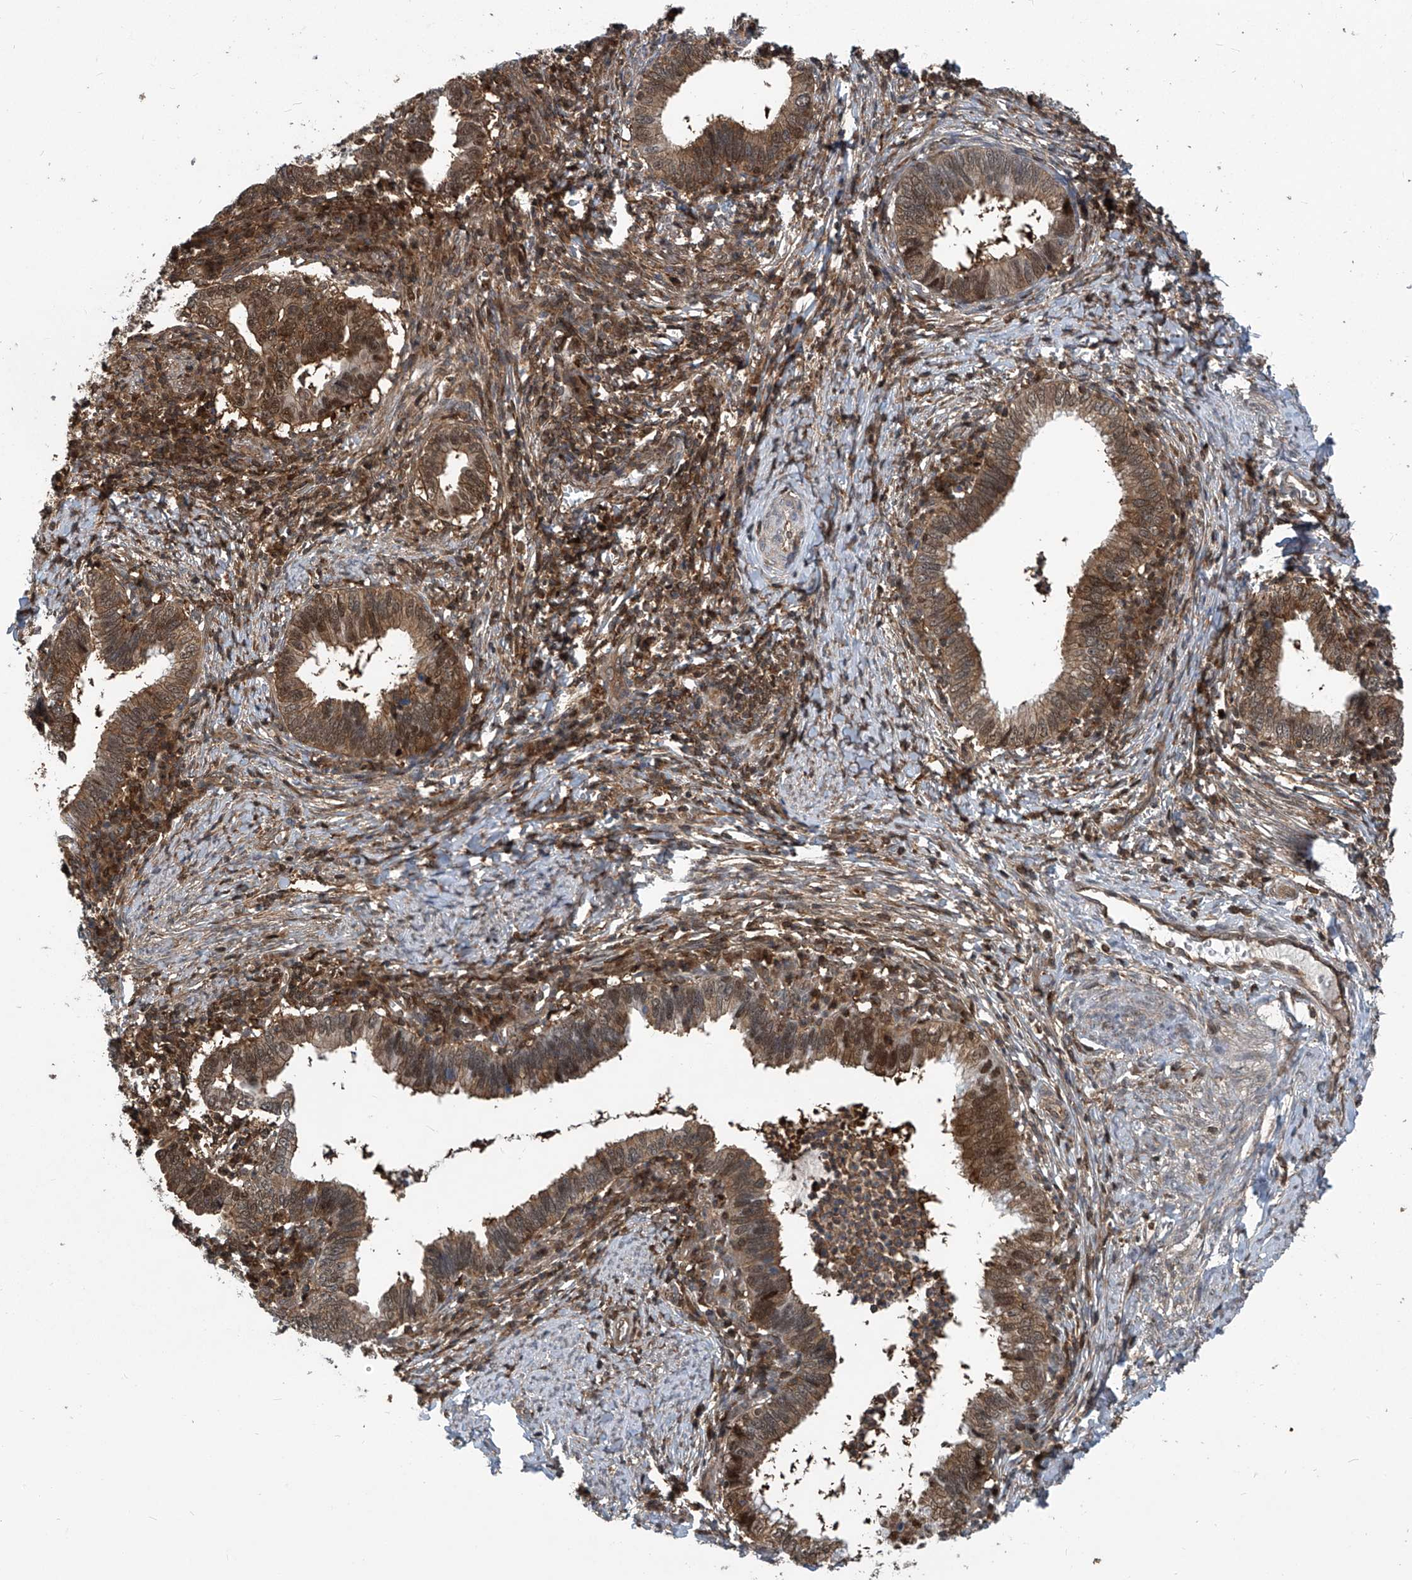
{"staining": {"intensity": "strong", "quantity": ">75%", "location": "cytoplasmic/membranous,nuclear"}, "tissue": "cervical cancer", "cell_type": "Tumor cells", "image_type": "cancer", "snomed": [{"axis": "morphology", "description": "Adenocarcinoma, NOS"}, {"axis": "topography", "description": "Cervix"}], "caption": "Immunohistochemistry staining of cervical cancer (adenocarcinoma), which reveals high levels of strong cytoplasmic/membranous and nuclear positivity in about >75% of tumor cells indicating strong cytoplasmic/membranous and nuclear protein expression. The staining was performed using DAB (brown) for protein detection and nuclei were counterstained in hematoxylin (blue).", "gene": "PSMB1", "patient": {"sex": "female", "age": 36}}